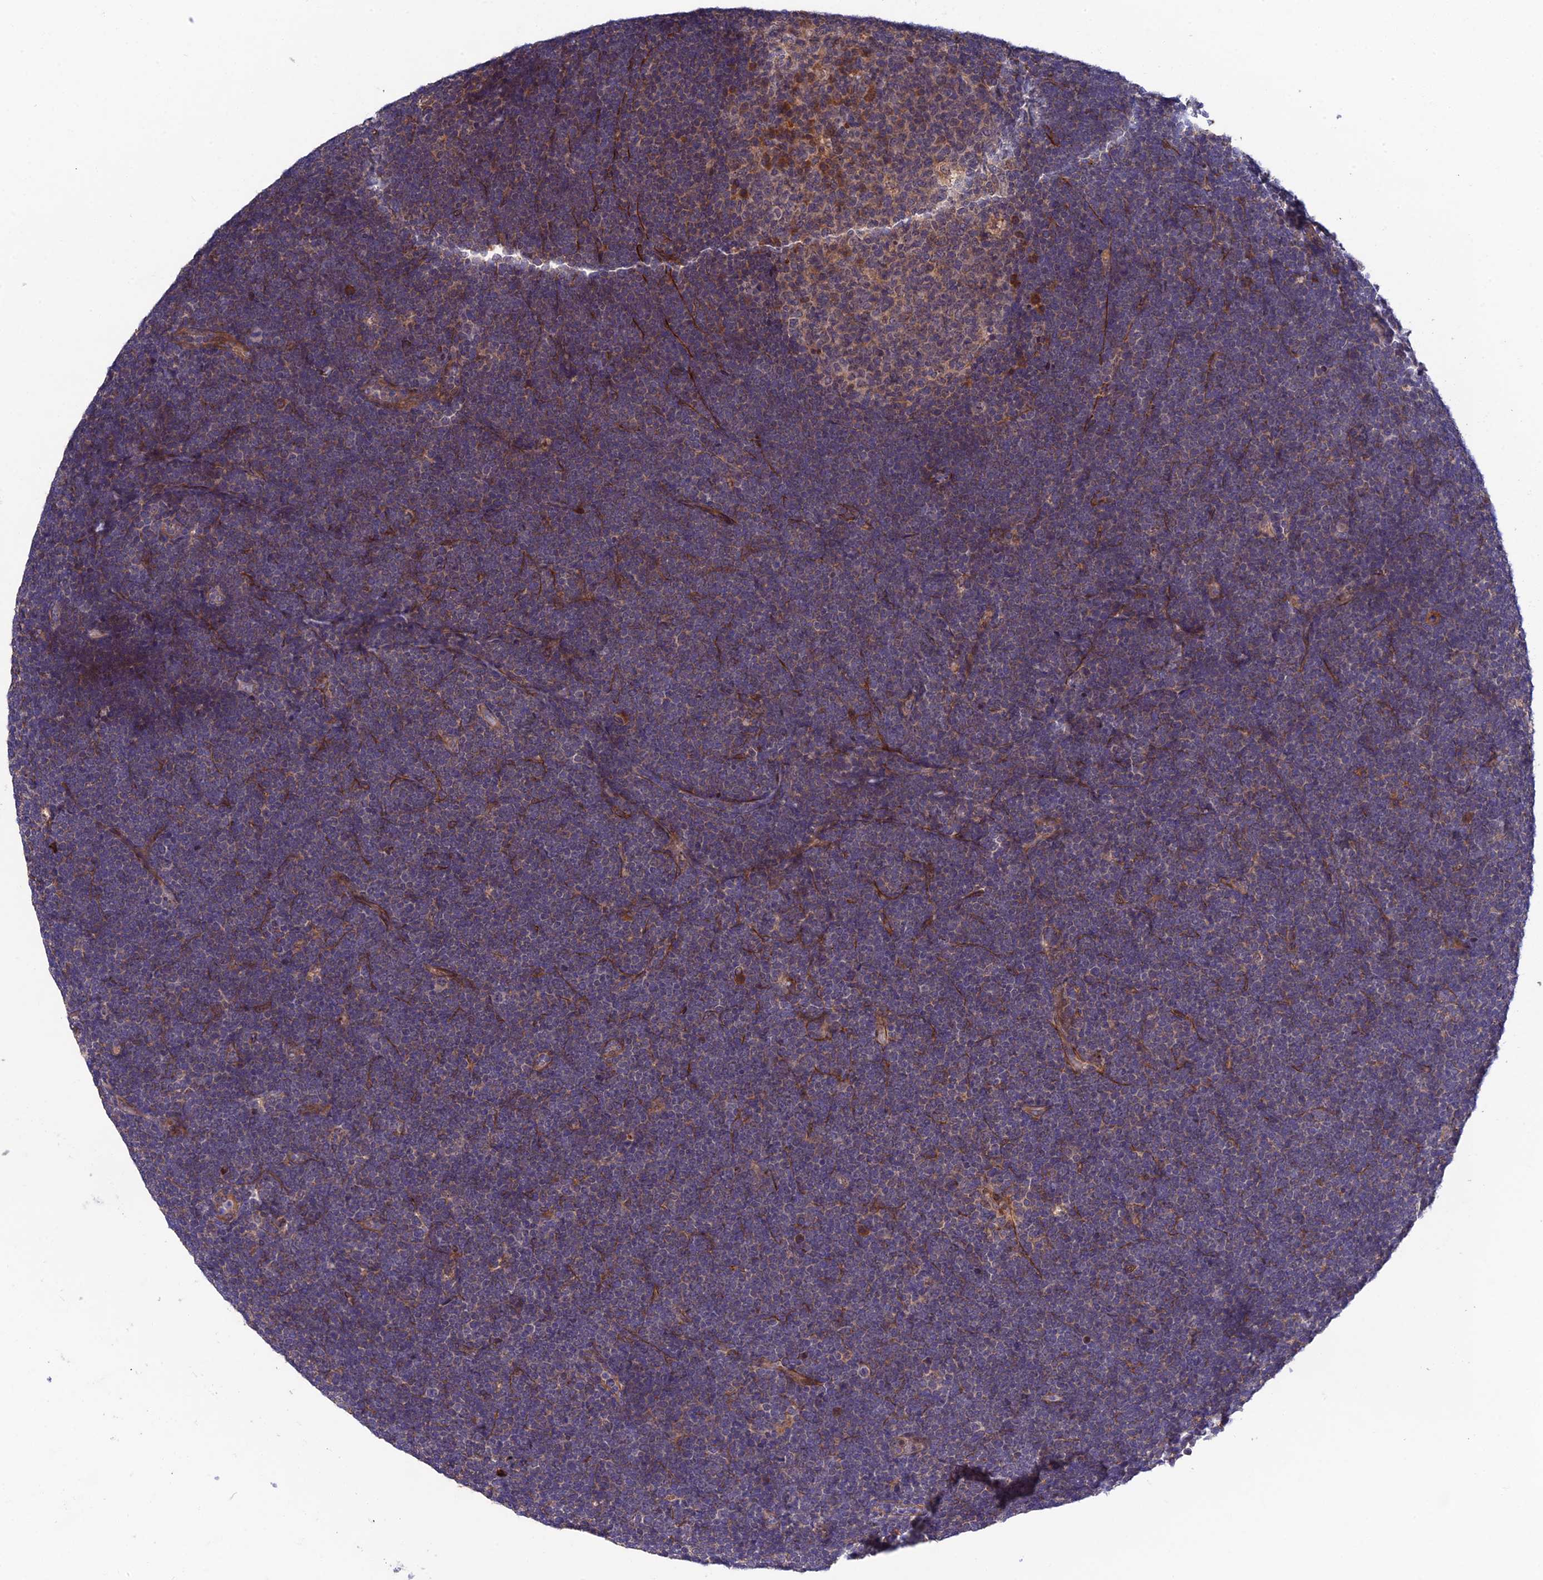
{"staining": {"intensity": "weak", "quantity": "<25%", "location": "cytoplasmic/membranous"}, "tissue": "lymphoma", "cell_type": "Tumor cells", "image_type": "cancer", "snomed": [{"axis": "morphology", "description": "Malignant lymphoma, non-Hodgkin's type, High grade"}, {"axis": "topography", "description": "Lymph node"}], "caption": "An IHC histopathology image of malignant lymphoma, non-Hodgkin's type (high-grade) is shown. There is no staining in tumor cells of malignant lymphoma, non-Hodgkin's type (high-grade).", "gene": "CRACD", "patient": {"sex": "male", "age": 13}}